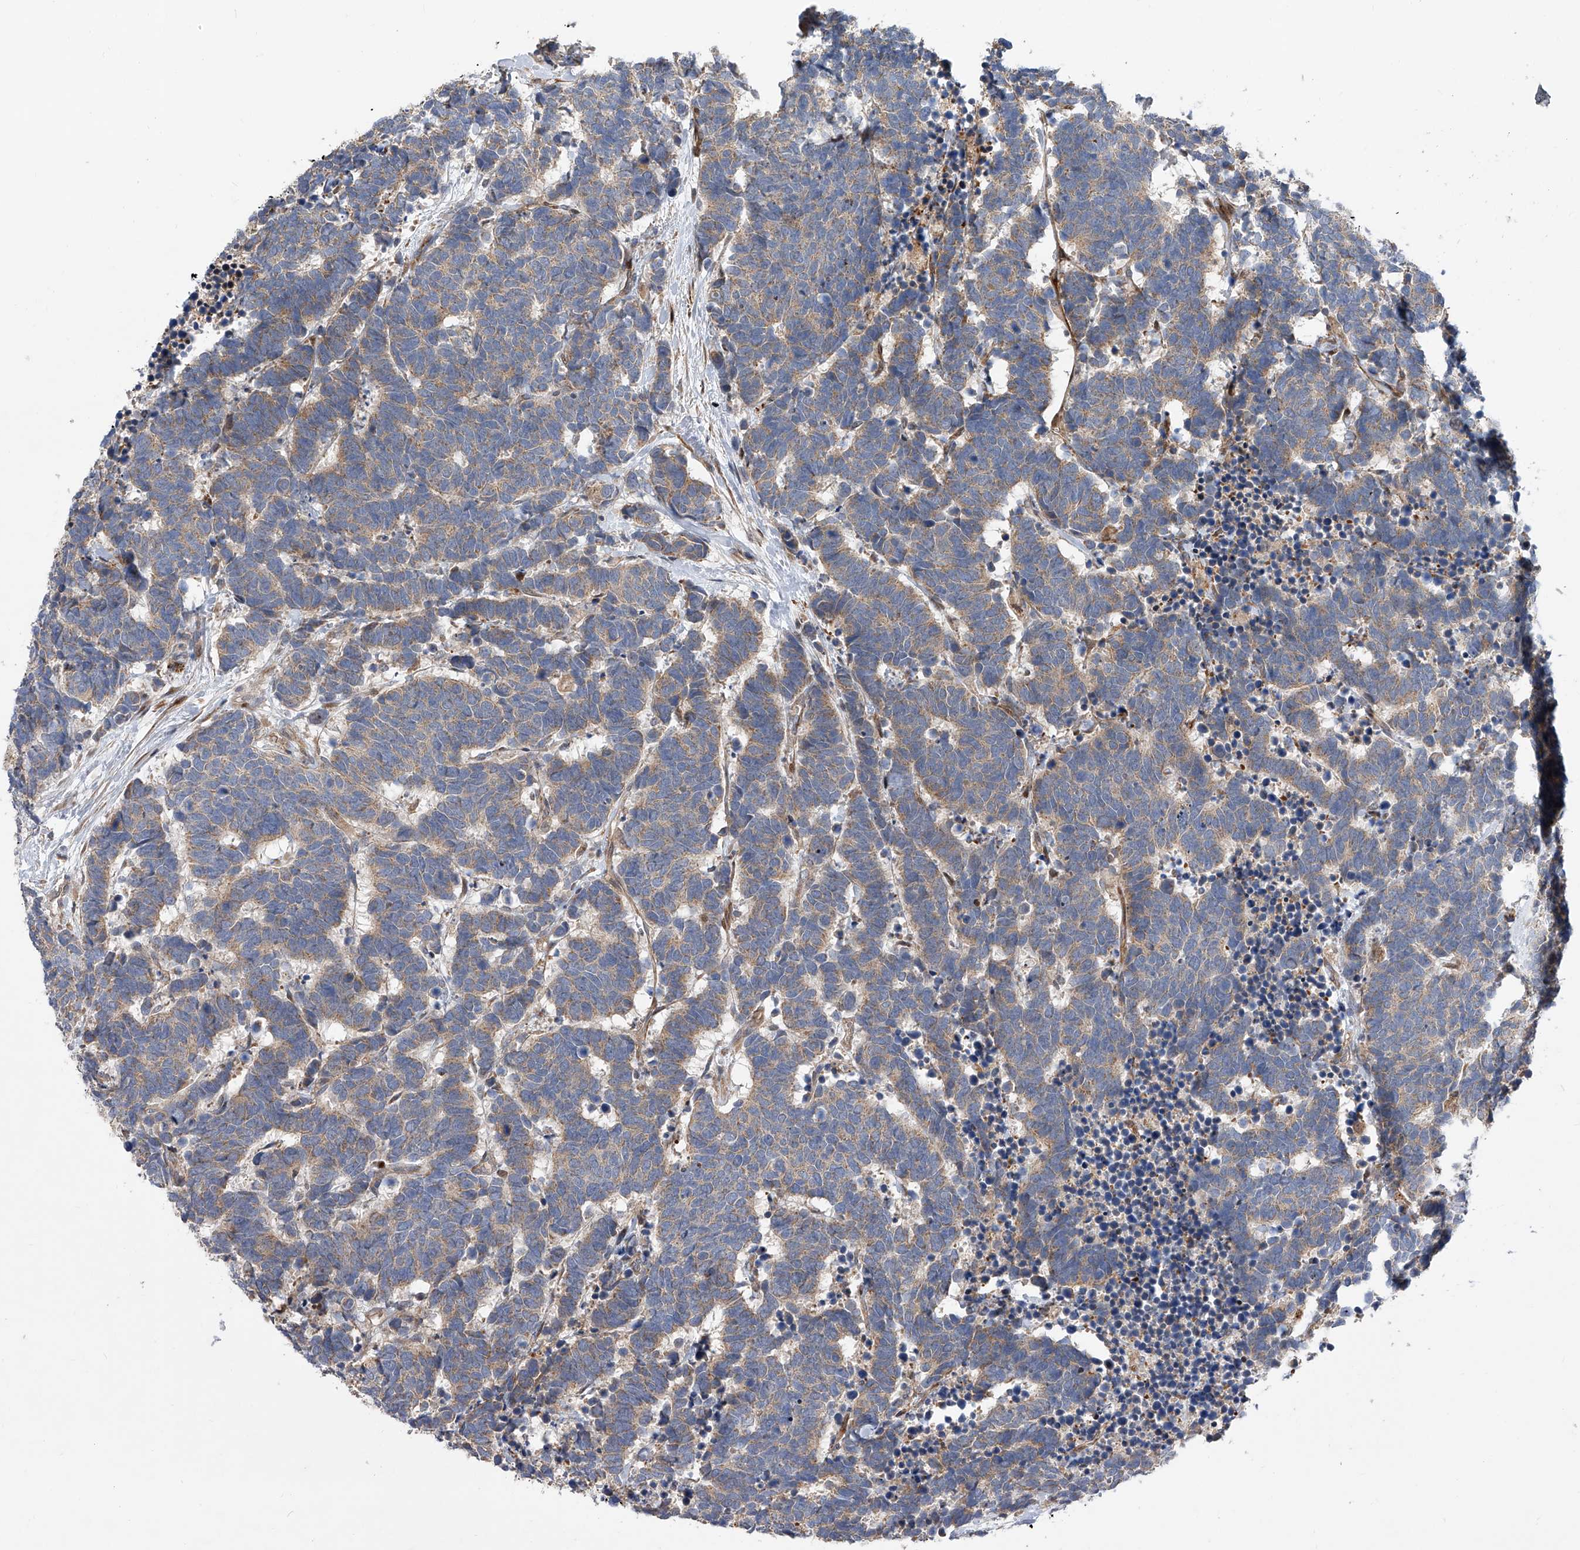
{"staining": {"intensity": "weak", "quantity": ">75%", "location": "cytoplasmic/membranous"}, "tissue": "carcinoid", "cell_type": "Tumor cells", "image_type": "cancer", "snomed": [{"axis": "morphology", "description": "Carcinoma, NOS"}, {"axis": "morphology", "description": "Carcinoid, malignant, NOS"}, {"axis": "topography", "description": "Urinary bladder"}], "caption": "A brown stain labels weak cytoplasmic/membranous staining of a protein in human carcinoid tumor cells. Immunohistochemistry (ihc) stains the protein of interest in brown and the nuclei are stained blue.", "gene": "PDSS2", "patient": {"sex": "male", "age": 57}}